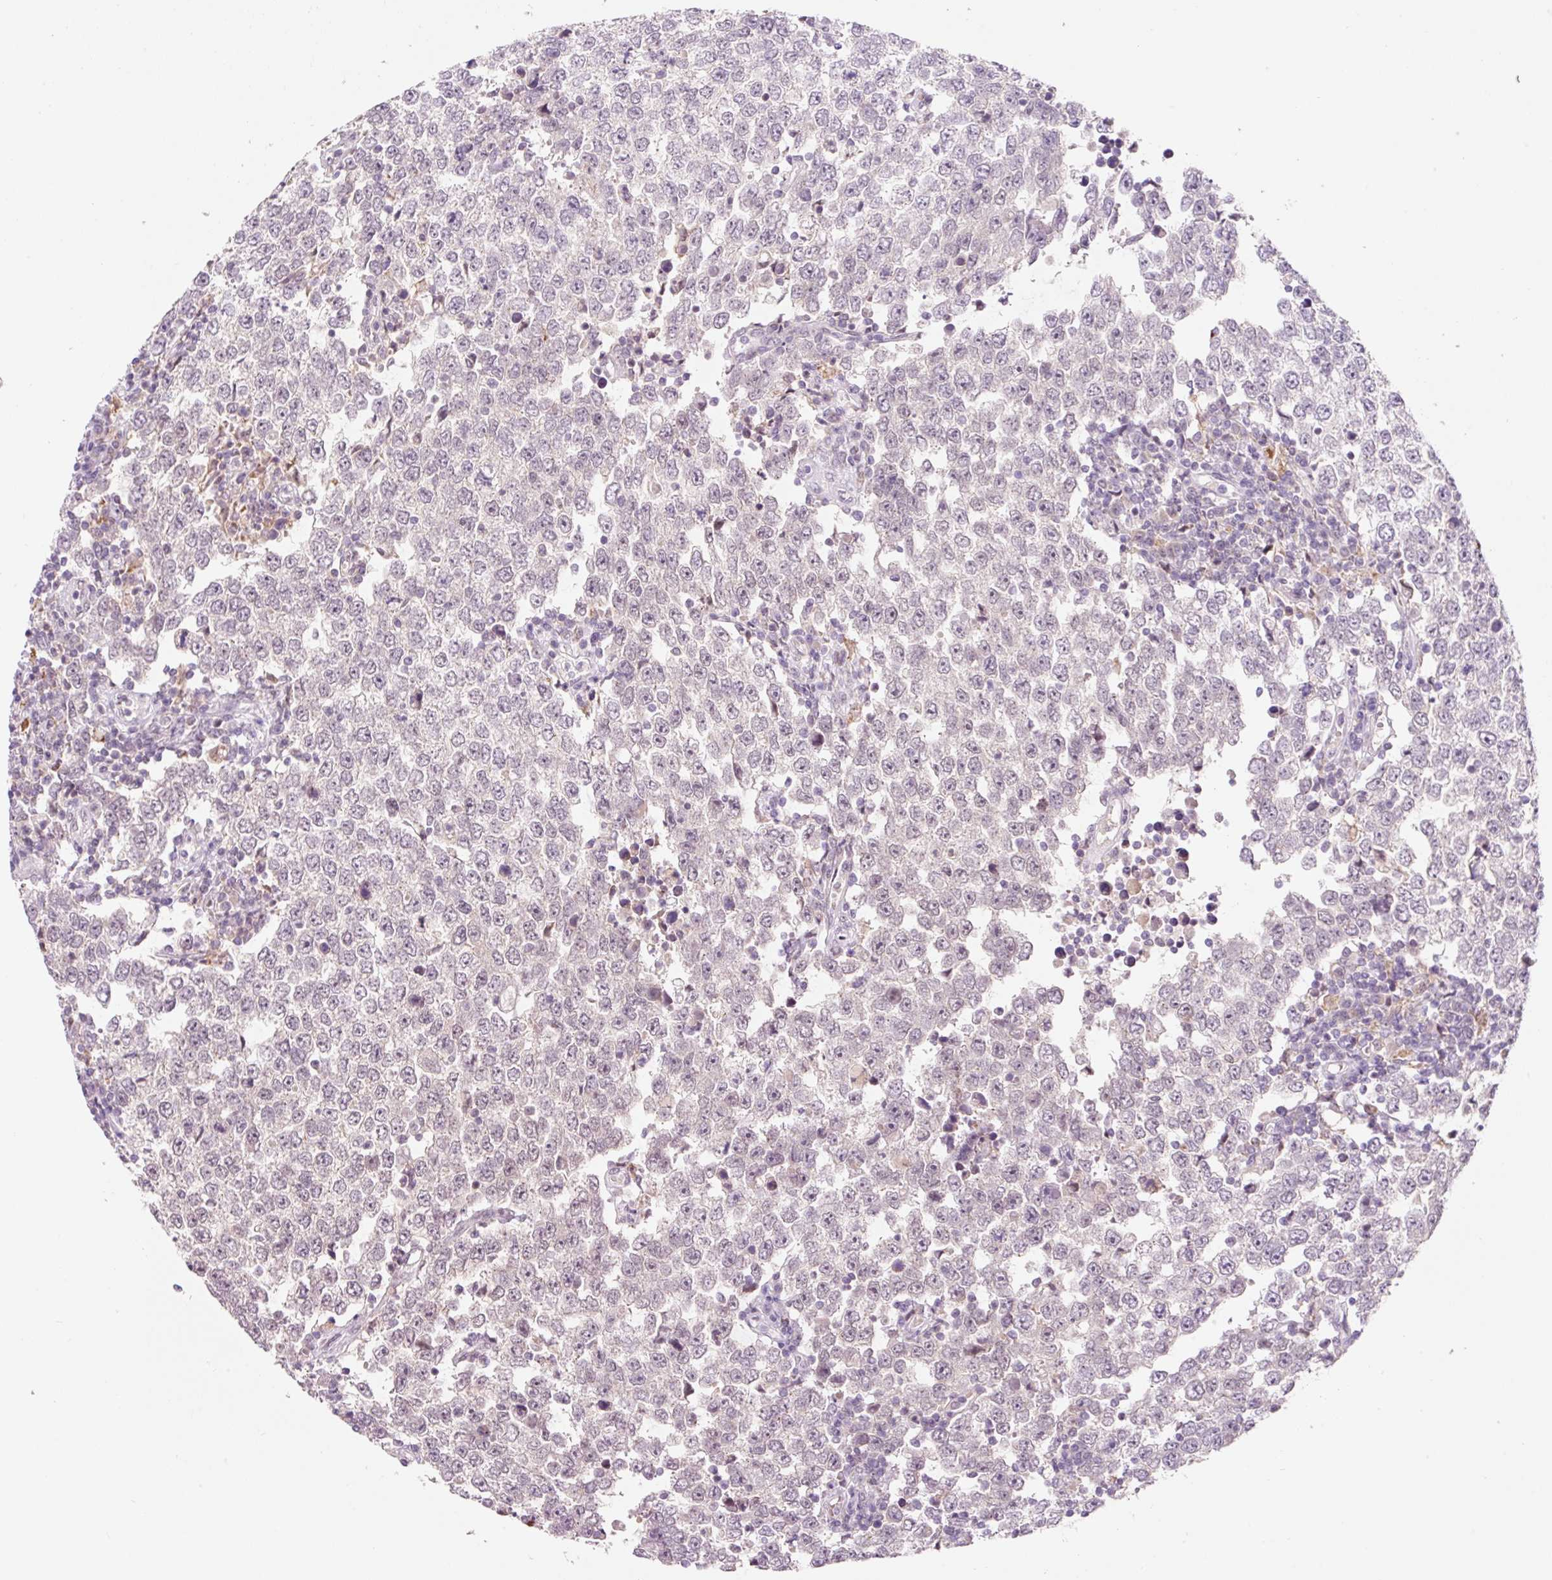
{"staining": {"intensity": "negative", "quantity": "none", "location": "none"}, "tissue": "testis cancer", "cell_type": "Tumor cells", "image_type": "cancer", "snomed": [{"axis": "morphology", "description": "Seminoma, NOS"}, {"axis": "morphology", "description": "Carcinoma, Embryonal, NOS"}, {"axis": "topography", "description": "Testis"}], "caption": "The immunohistochemistry (IHC) image has no significant expression in tumor cells of testis seminoma tissue.", "gene": "PCK2", "patient": {"sex": "male", "age": 28}}